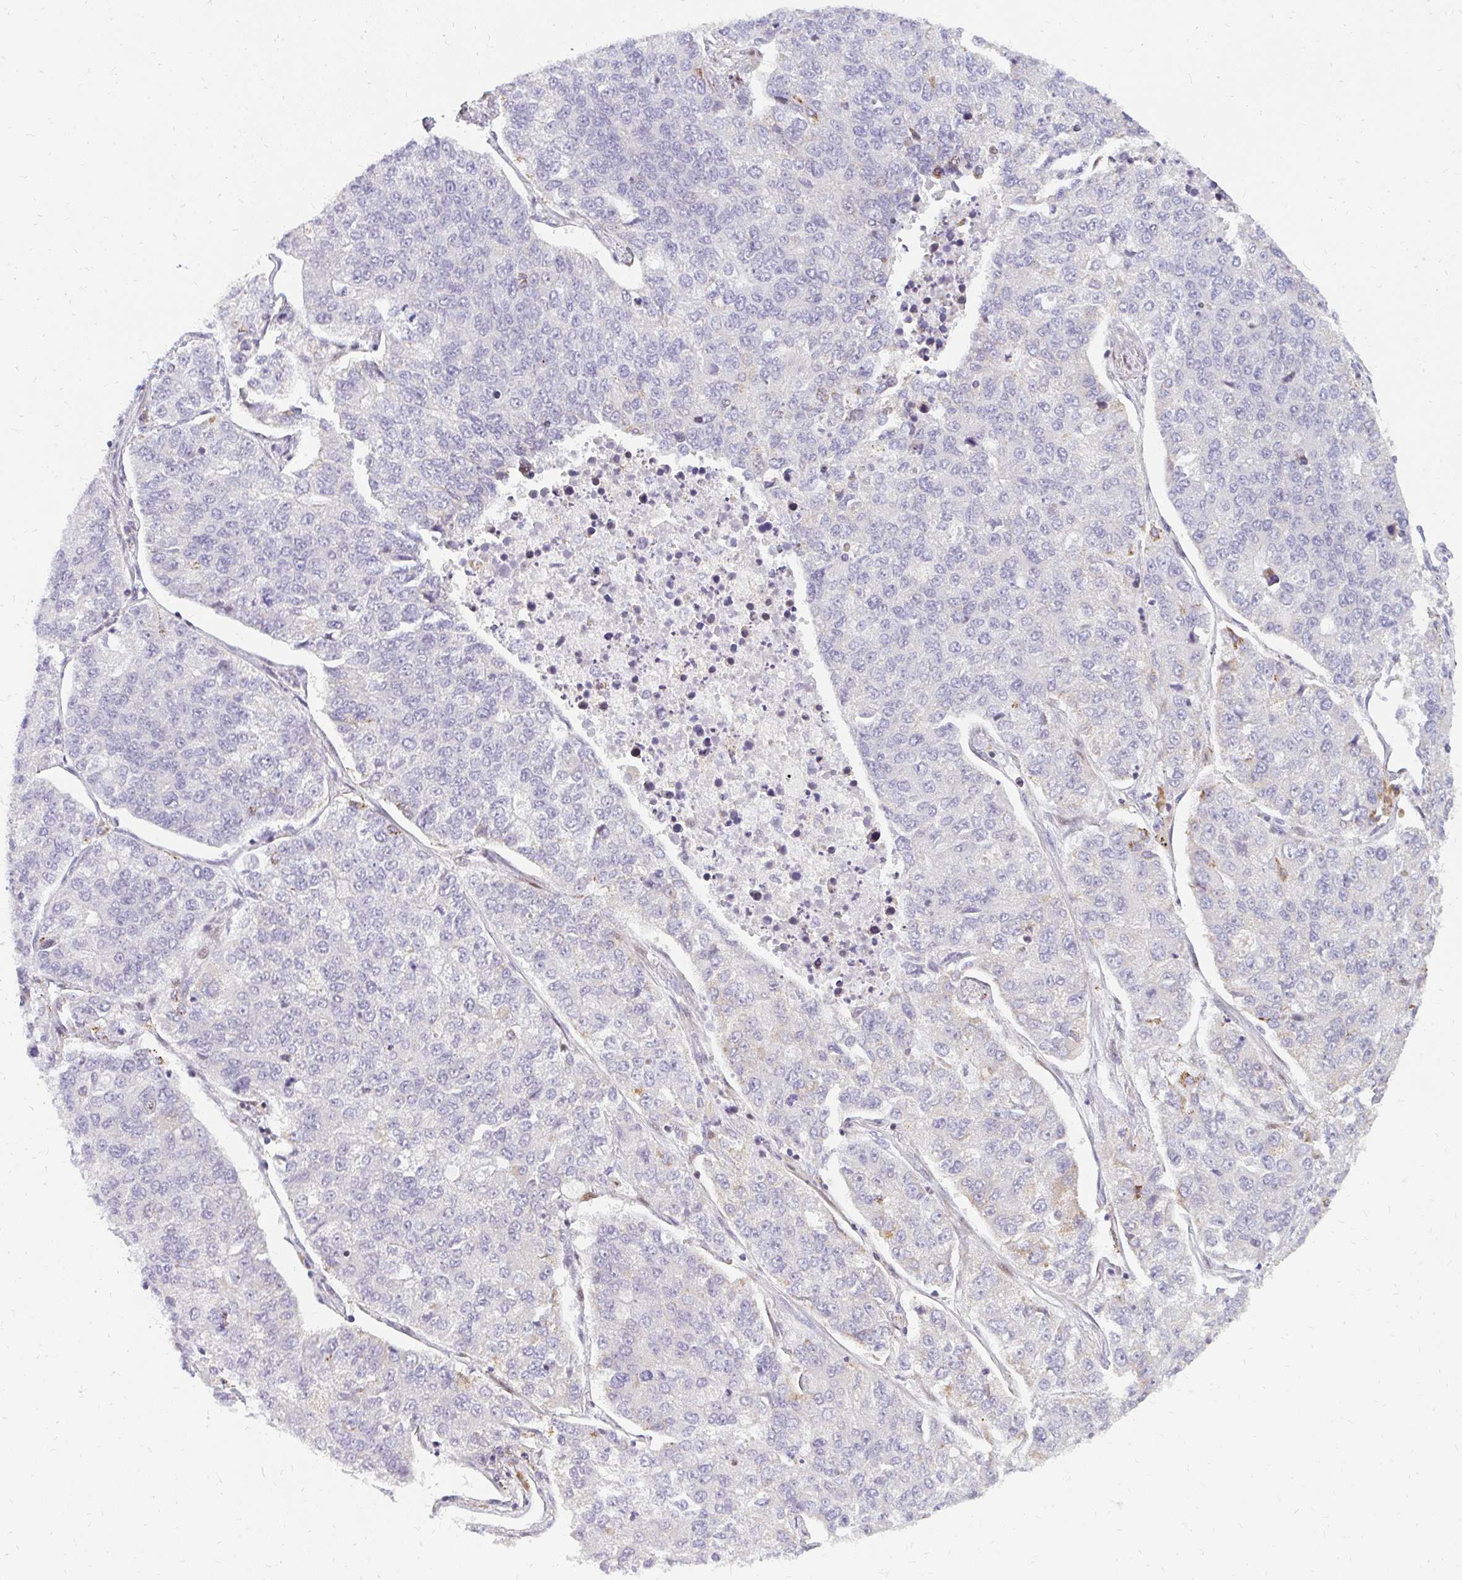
{"staining": {"intensity": "negative", "quantity": "none", "location": "none"}, "tissue": "lung cancer", "cell_type": "Tumor cells", "image_type": "cancer", "snomed": [{"axis": "morphology", "description": "Adenocarcinoma, NOS"}, {"axis": "topography", "description": "Lung"}], "caption": "A high-resolution histopathology image shows IHC staining of lung adenocarcinoma, which exhibits no significant staining in tumor cells. (DAB (3,3'-diaminobenzidine) immunohistochemistry (IHC) visualized using brightfield microscopy, high magnification).", "gene": "PLA2G5", "patient": {"sex": "male", "age": 49}}